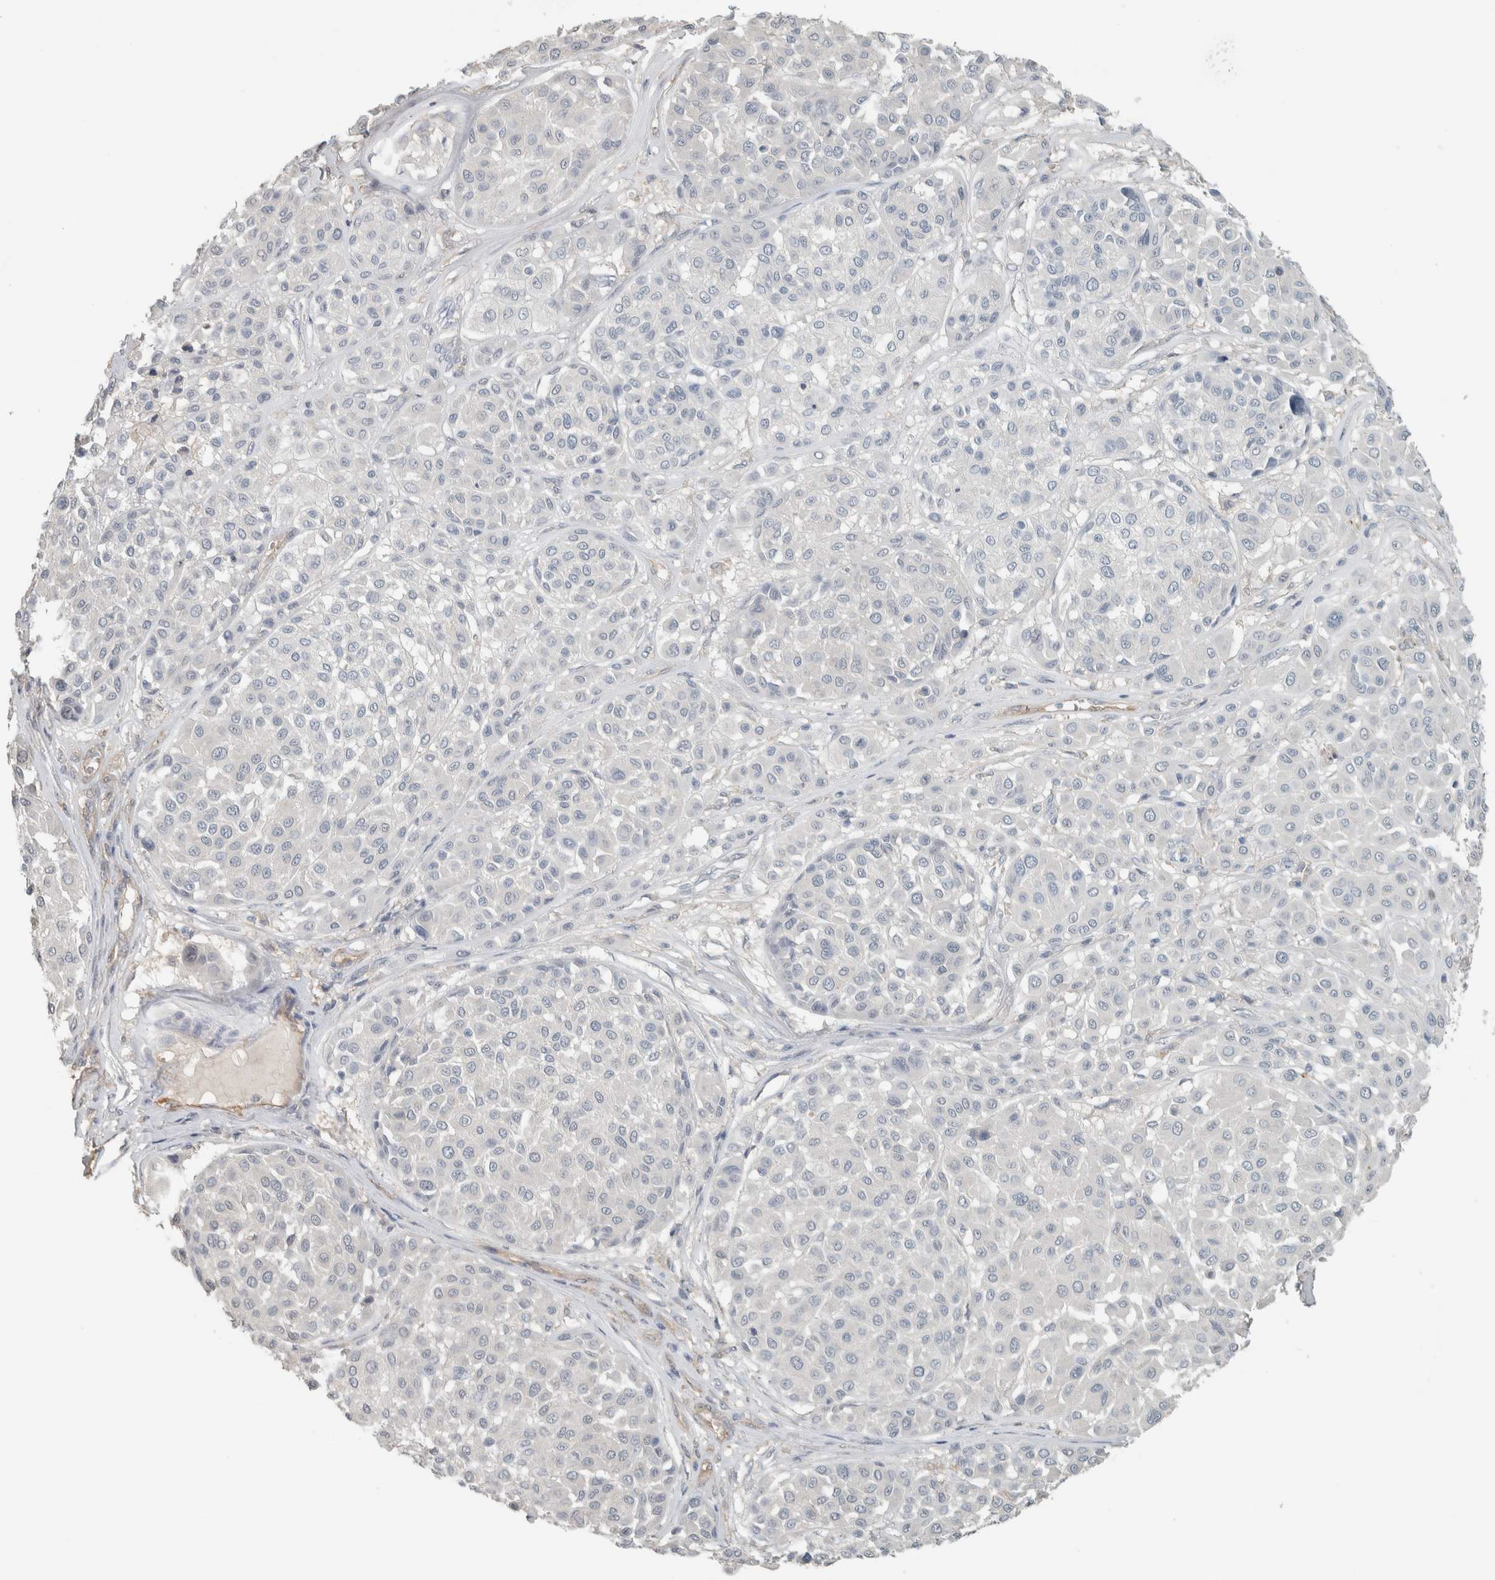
{"staining": {"intensity": "negative", "quantity": "none", "location": "none"}, "tissue": "melanoma", "cell_type": "Tumor cells", "image_type": "cancer", "snomed": [{"axis": "morphology", "description": "Malignant melanoma, Metastatic site"}, {"axis": "topography", "description": "Soft tissue"}], "caption": "Tumor cells show no significant protein positivity in melanoma.", "gene": "SCIN", "patient": {"sex": "male", "age": 41}}